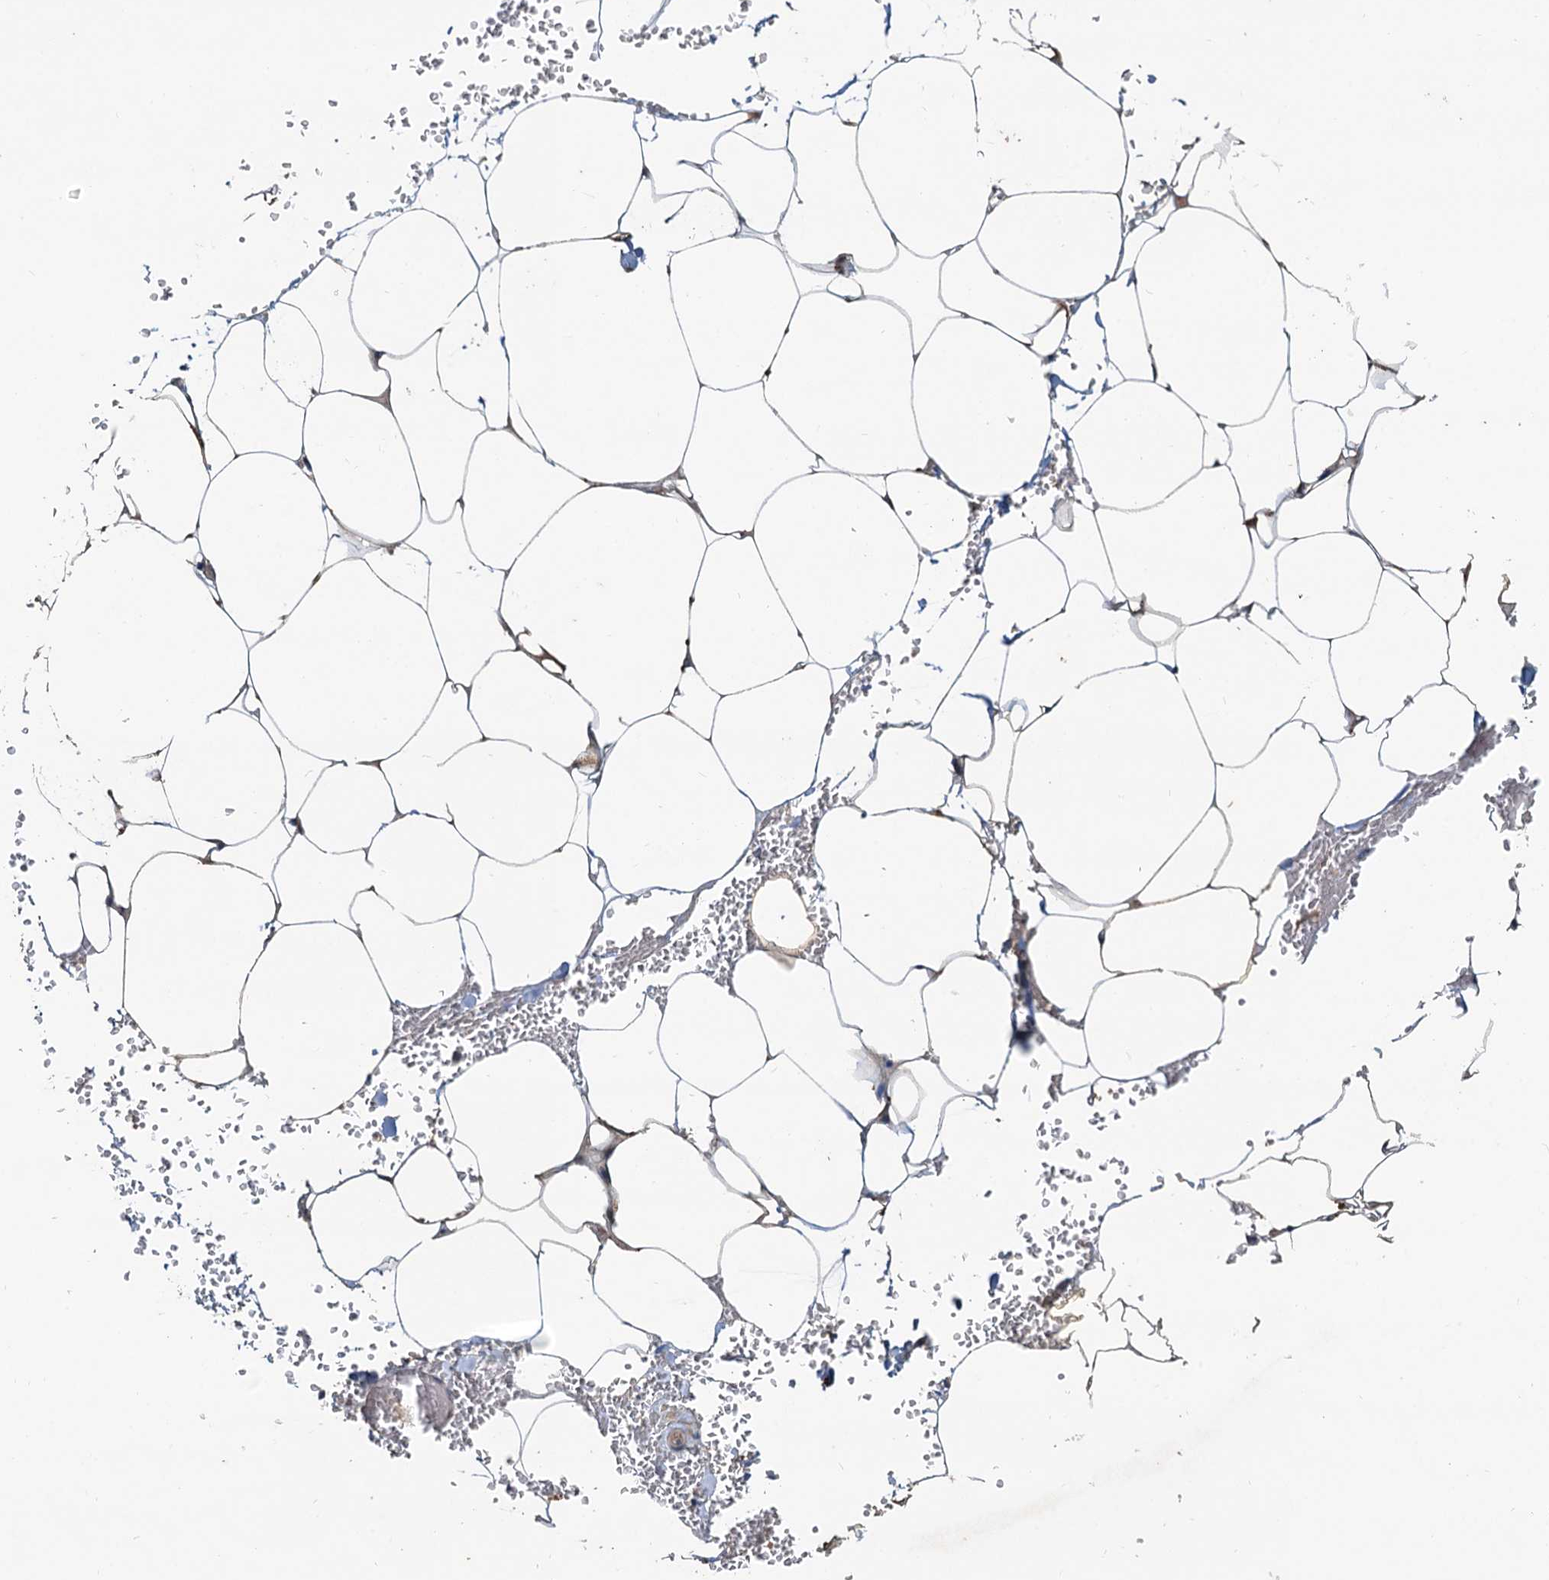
{"staining": {"intensity": "negative", "quantity": "none", "location": "none"}, "tissue": "adipose tissue", "cell_type": "Adipocytes", "image_type": "normal", "snomed": [{"axis": "morphology", "description": "Normal tissue, NOS"}, {"axis": "topography", "description": "Gallbladder"}, {"axis": "topography", "description": "Peripheral nerve tissue"}], "caption": "Immunohistochemistry (IHC) image of benign adipose tissue stained for a protein (brown), which demonstrates no expression in adipocytes.", "gene": "CEP68", "patient": {"sex": "male", "age": 38}}